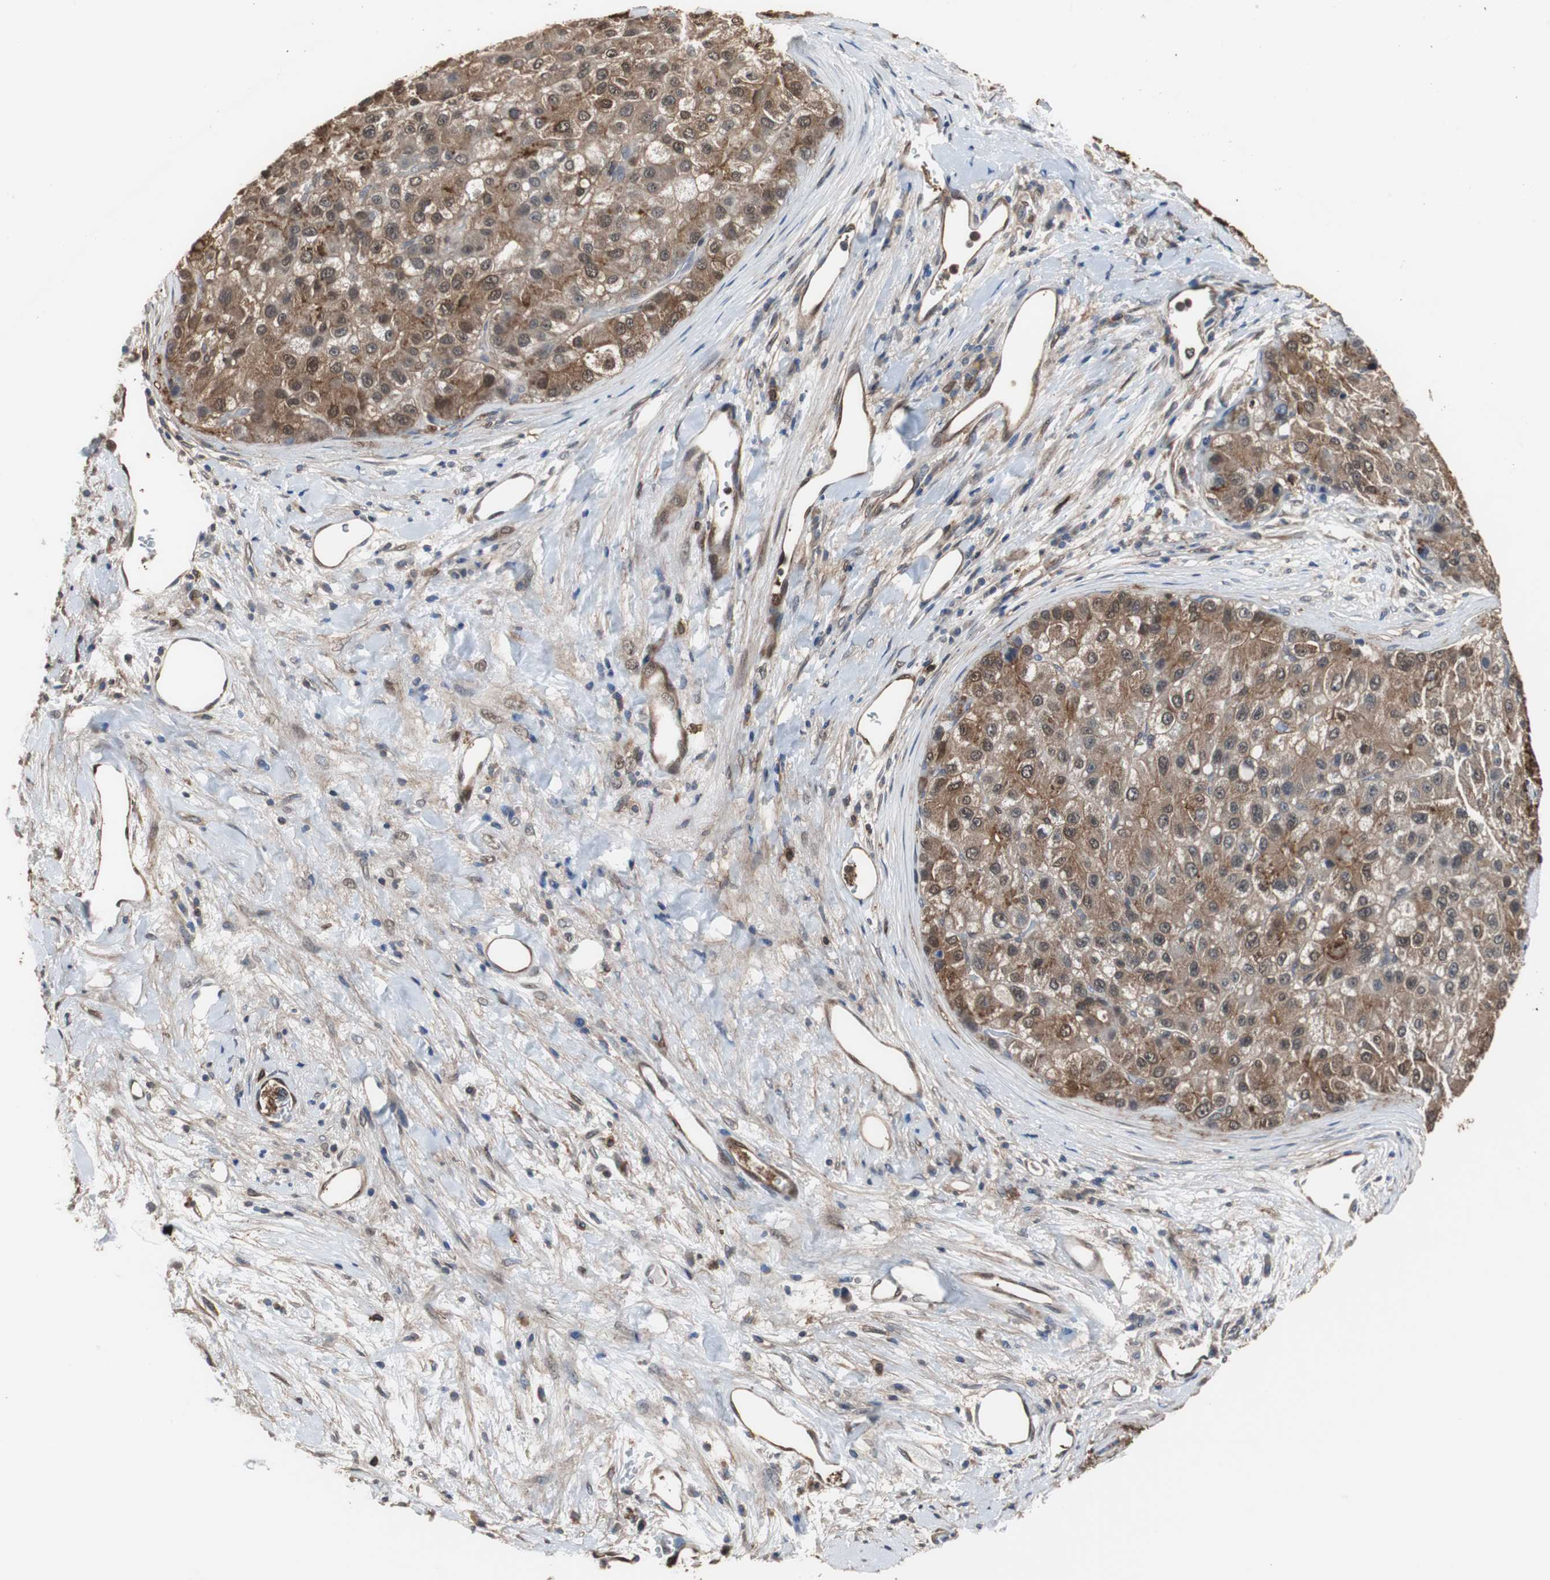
{"staining": {"intensity": "strong", "quantity": ">75%", "location": "cytoplasmic/membranous"}, "tissue": "liver cancer", "cell_type": "Tumor cells", "image_type": "cancer", "snomed": [{"axis": "morphology", "description": "Carcinoma, Hepatocellular, NOS"}, {"axis": "topography", "description": "Liver"}], "caption": "High-power microscopy captured an immunohistochemistry (IHC) histopathology image of liver cancer, revealing strong cytoplasmic/membranous positivity in about >75% of tumor cells.", "gene": "ANXA4", "patient": {"sex": "male", "age": 80}}